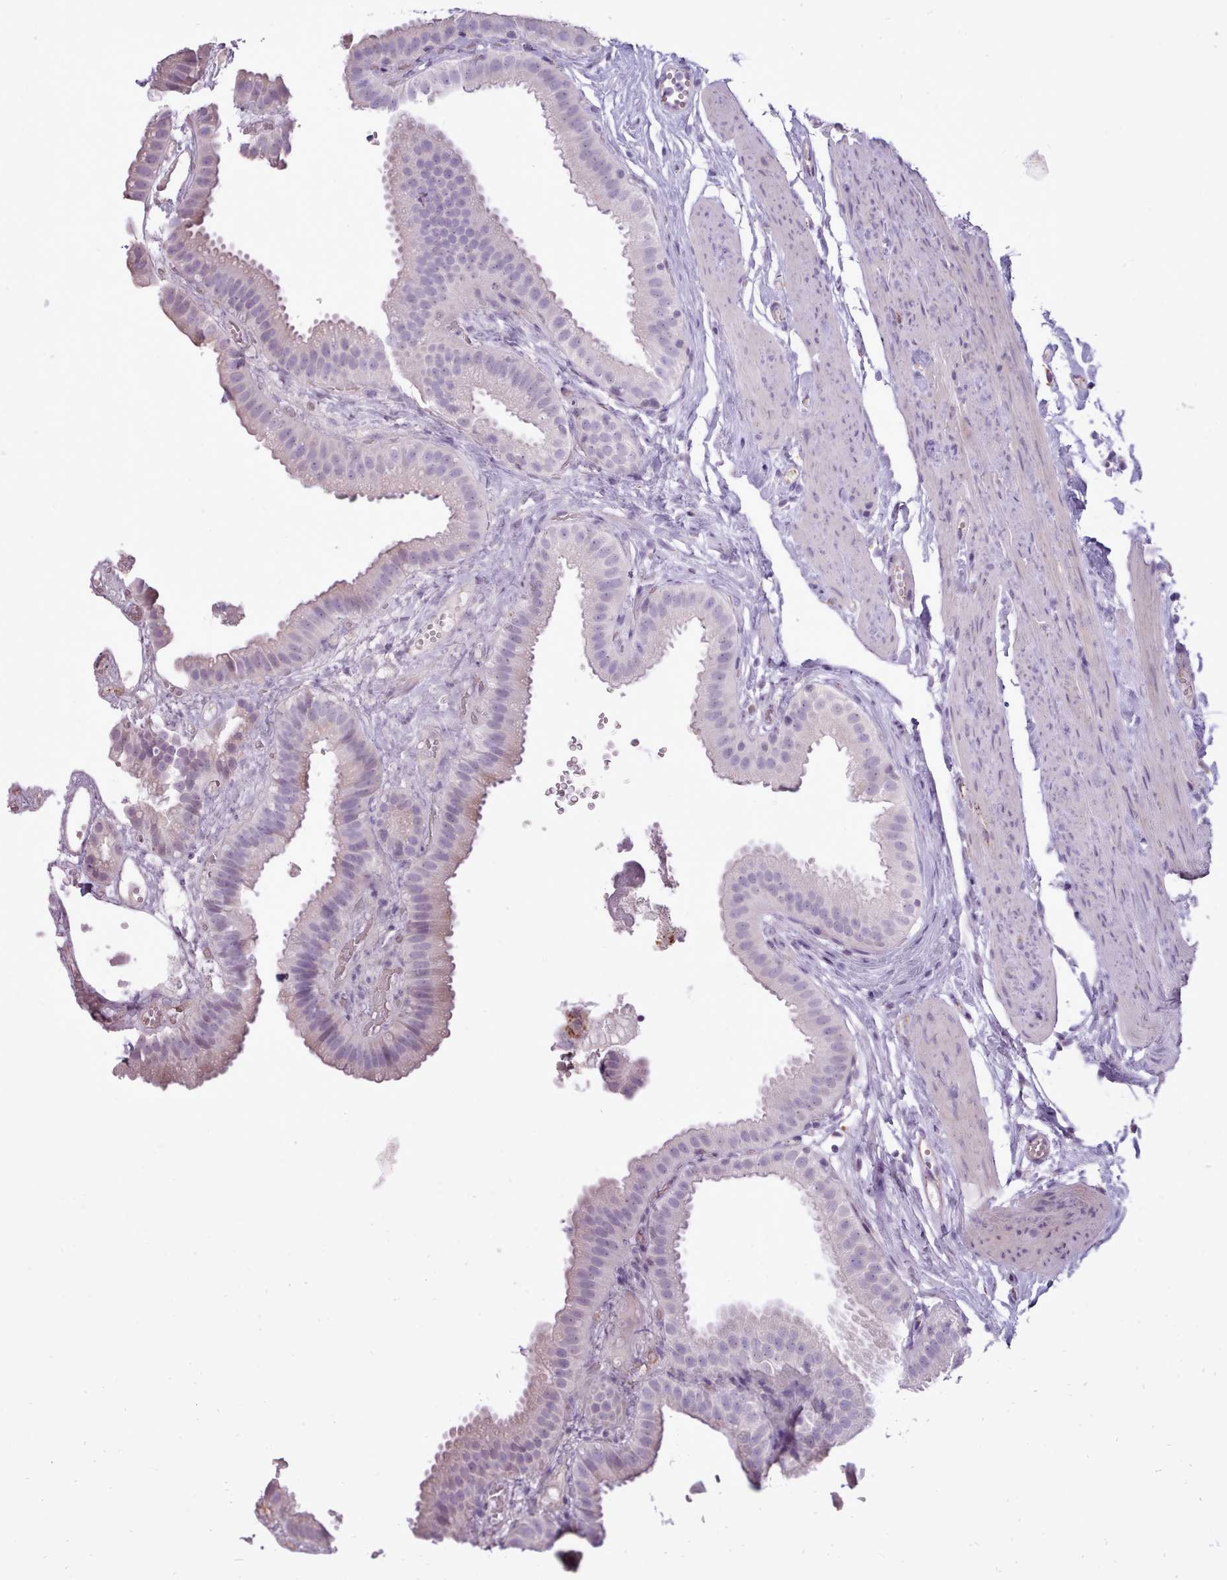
{"staining": {"intensity": "weak", "quantity": "<25%", "location": "cytoplasmic/membranous"}, "tissue": "gallbladder", "cell_type": "Glandular cells", "image_type": "normal", "snomed": [{"axis": "morphology", "description": "Normal tissue, NOS"}, {"axis": "topography", "description": "Gallbladder"}], "caption": "Immunohistochemical staining of unremarkable gallbladder reveals no significant positivity in glandular cells.", "gene": "ATRAID", "patient": {"sex": "female", "age": 61}}